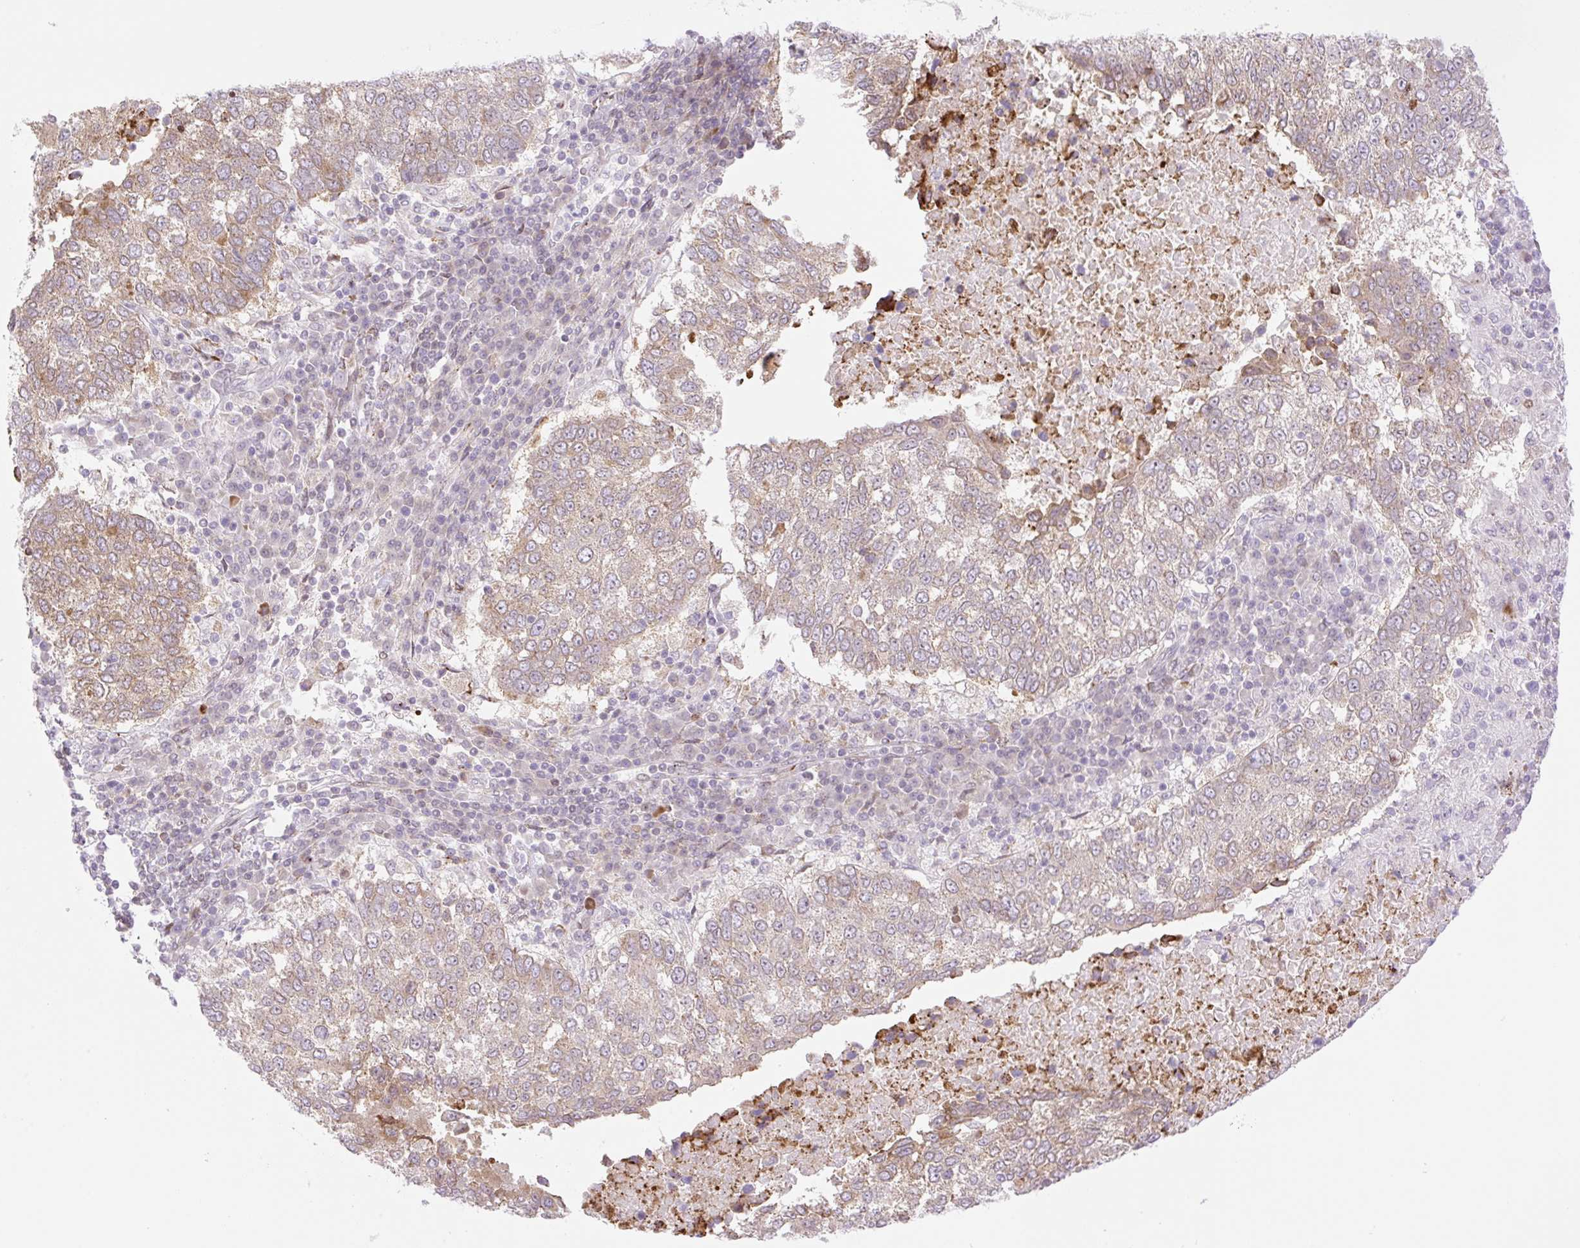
{"staining": {"intensity": "weak", "quantity": "25%-75%", "location": "cytoplasmic/membranous"}, "tissue": "lung cancer", "cell_type": "Tumor cells", "image_type": "cancer", "snomed": [{"axis": "morphology", "description": "Squamous cell carcinoma, NOS"}, {"axis": "topography", "description": "Lung"}], "caption": "Human lung cancer stained with a brown dye shows weak cytoplasmic/membranous positive staining in approximately 25%-75% of tumor cells.", "gene": "ZFP41", "patient": {"sex": "male", "age": 73}}